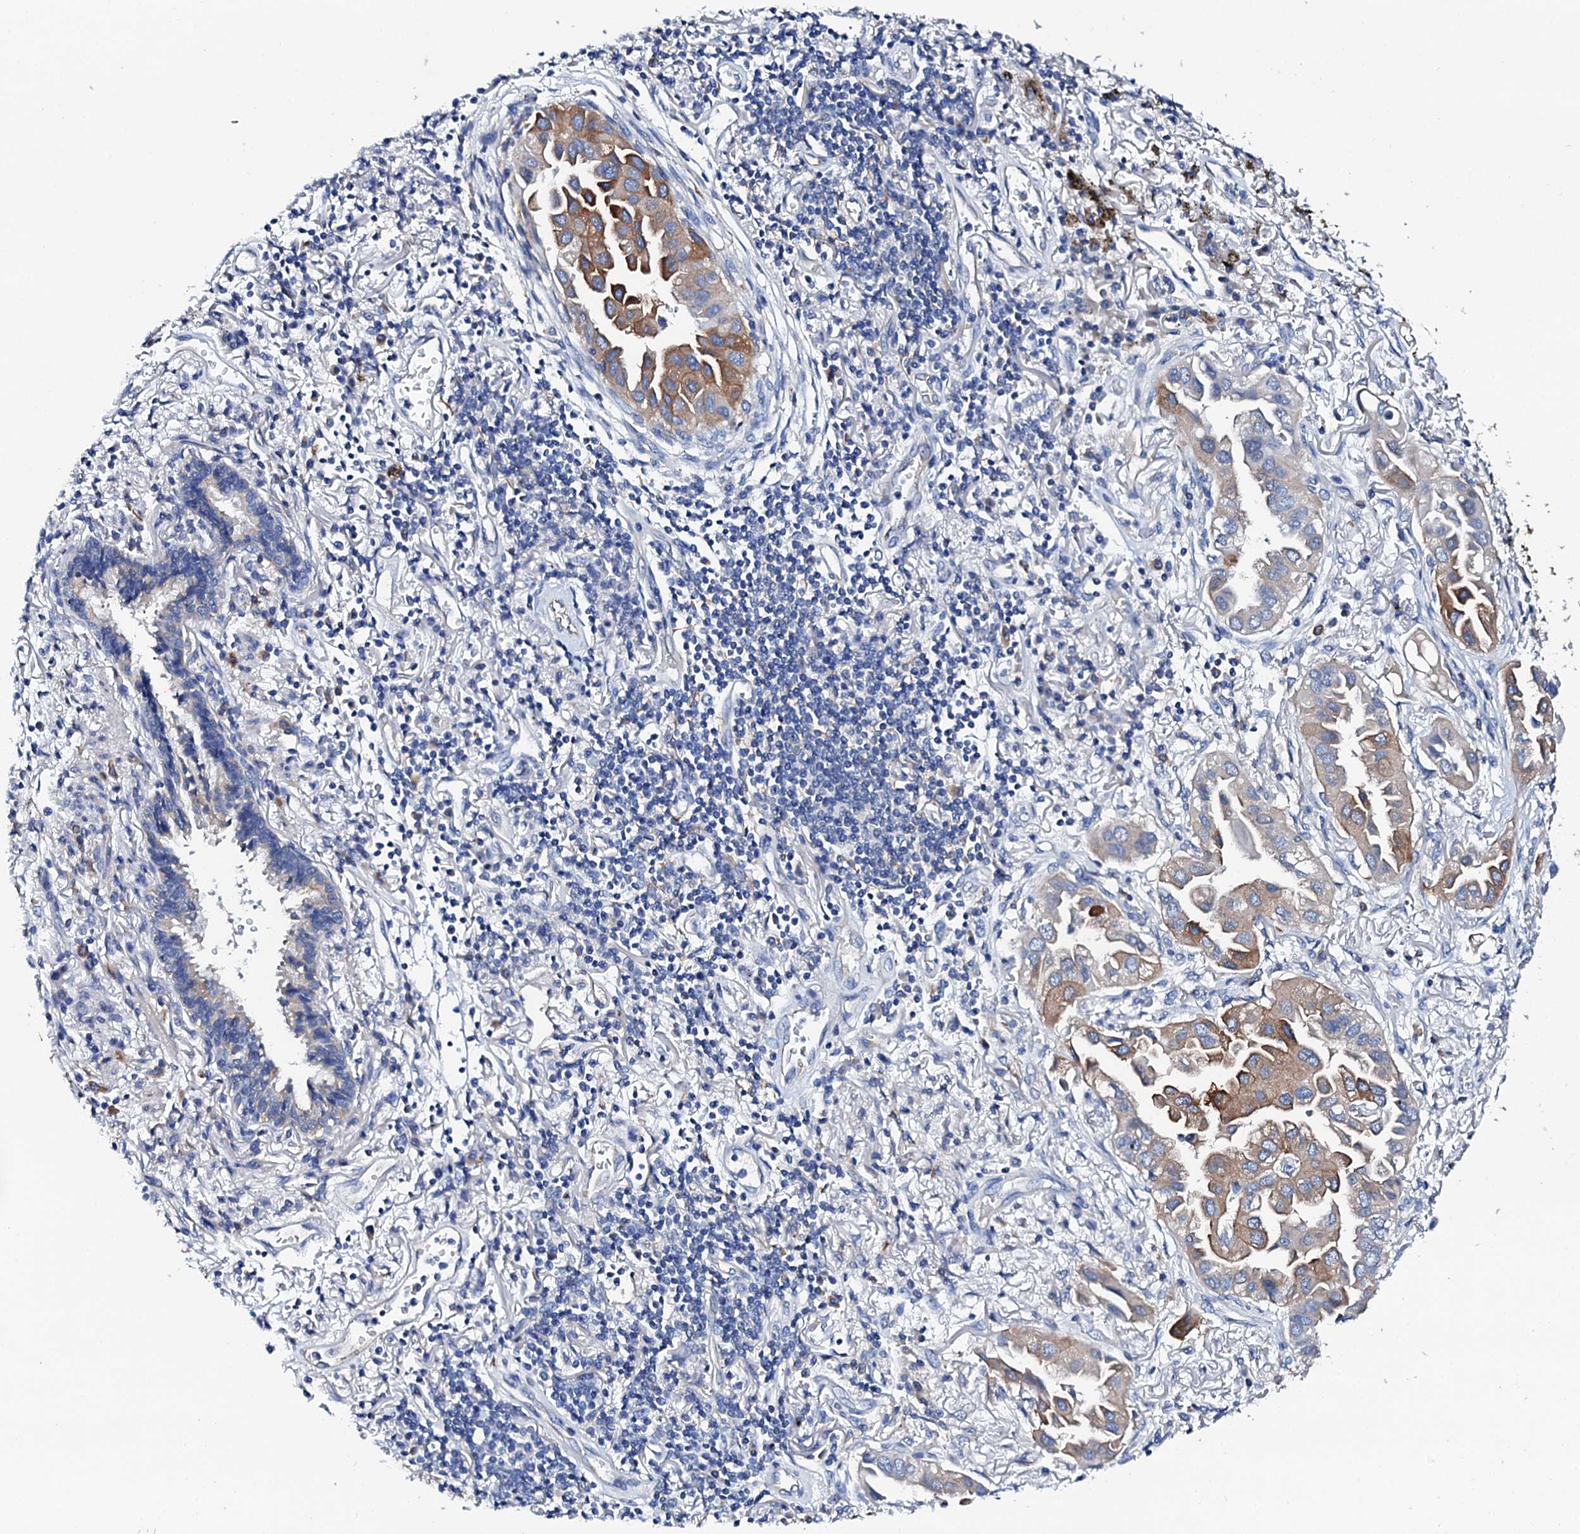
{"staining": {"intensity": "moderate", "quantity": "<25%", "location": "cytoplasmic/membranous"}, "tissue": "lung cancer", "cell_type": "Tumor cells", "image_type": "cancer", "snomed": [{"axis": "morphology", "description": "Adenocarcinoma, NOS"}, {"axis": "topography", "description": "Lung"}], "caption": "Immunohistochemistry (IHC) (DAB (3,3'-diaminobenzidine)) staining of lung adenocarcinoma displays moderate cytoplasmic/membranous protein staining in about <25% of tumor cells.", "gene": "GLB1L3", "patient": {"sex": "female", "age": 76}}